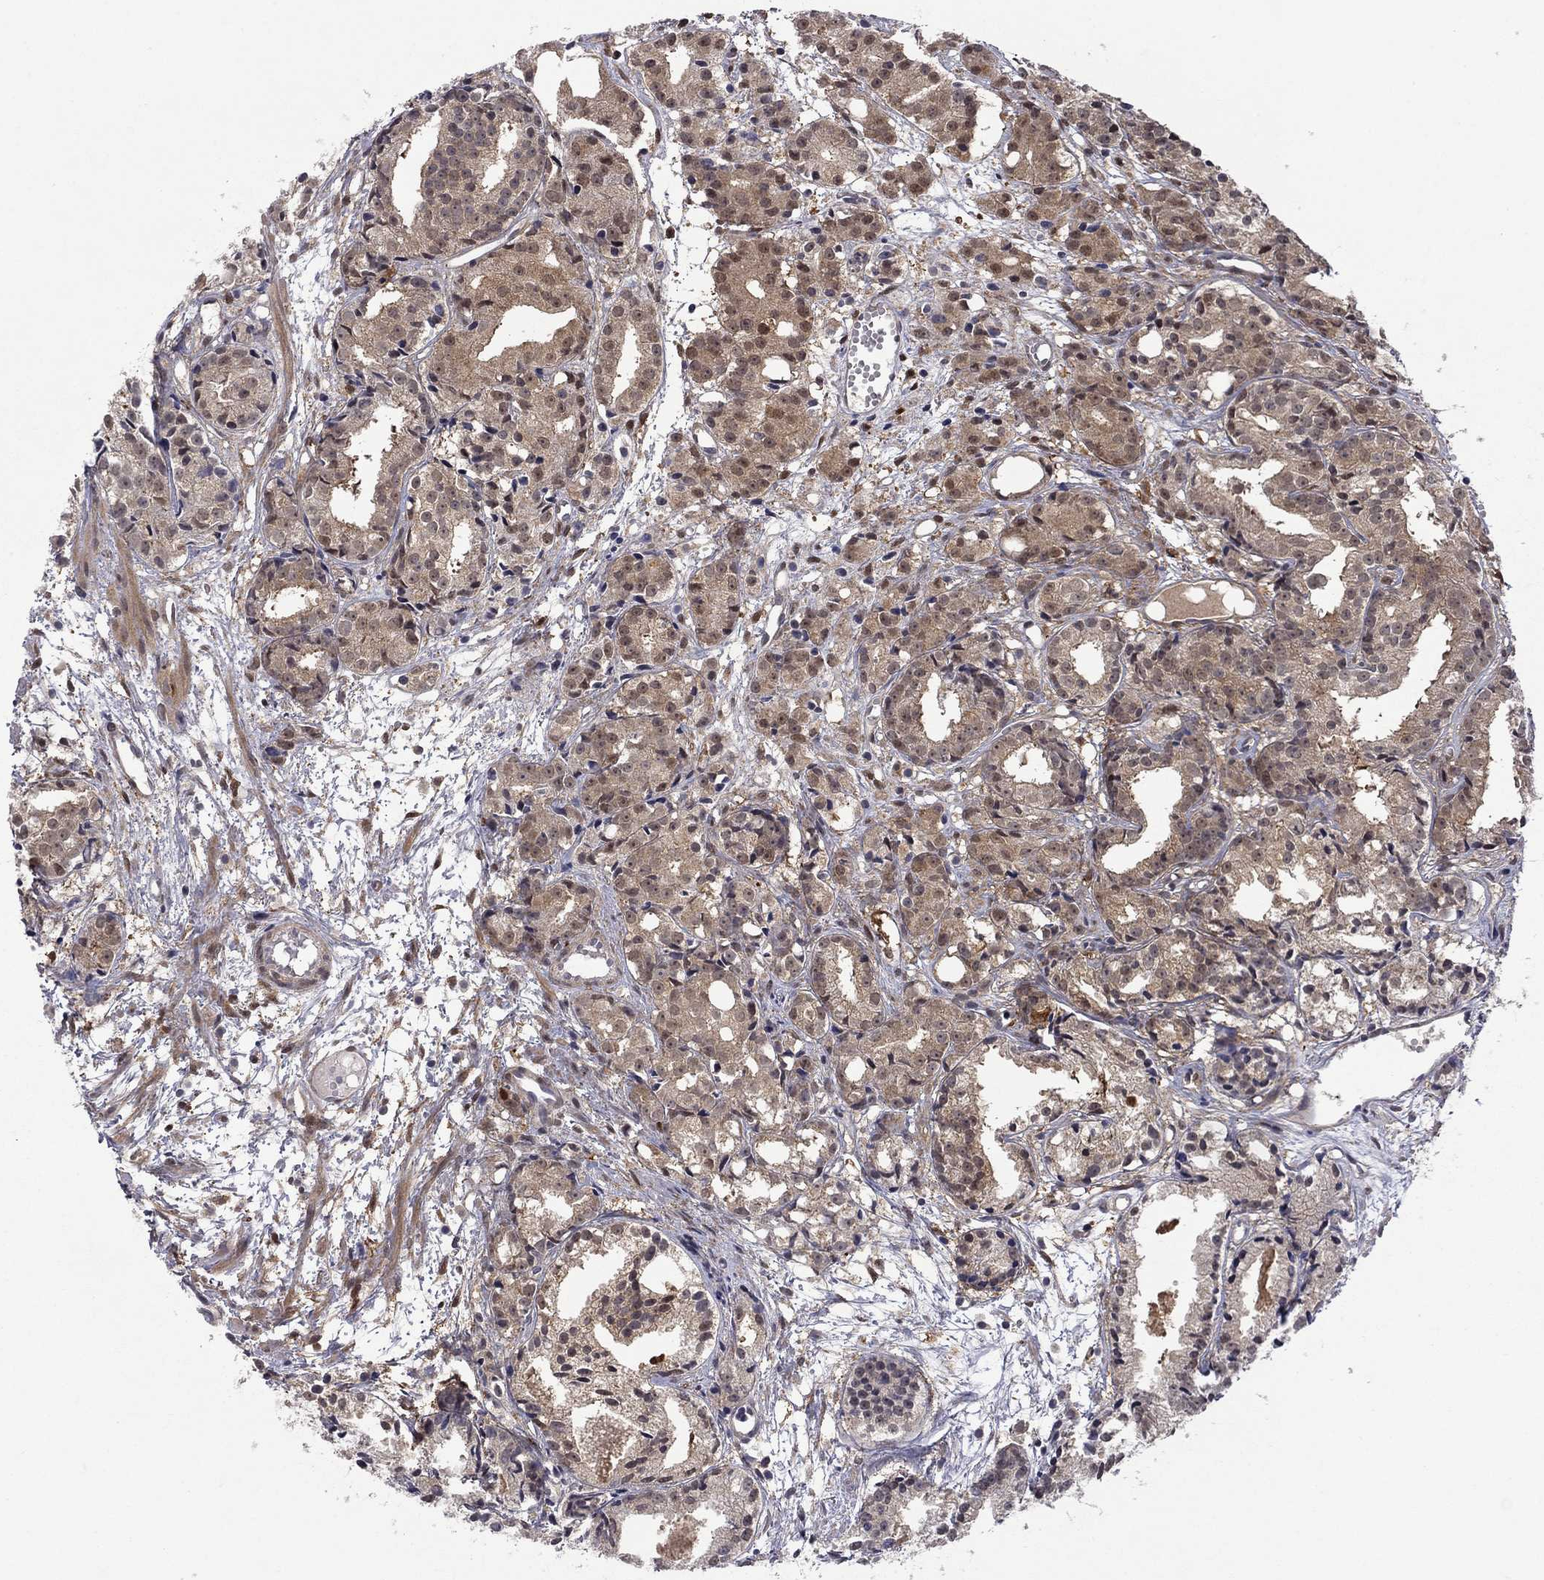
{"staining": {"intensity": "moderate", "quantity": "25%-75%", "location": "cytoplasmic/membranous,nuclear"}, "tissue": "prostate cancer", "cell_type": "Tumor cells", "image_type": "cancer", "snomed": [{"axis": "morphology", "description": "Adenocarcinoma, Medium grade"}, {"axis": "topography", "description": "Prostate"}], "caption": "Protein expression analysis of human prostate medium-grade adenocarcinoma reveals moderate cytoplasmic/membranous and nuclear staining in approximately 25%-75% of tumor cells.", "gene": "CBR1", "patient": {"sex": "male", "age": 74}}